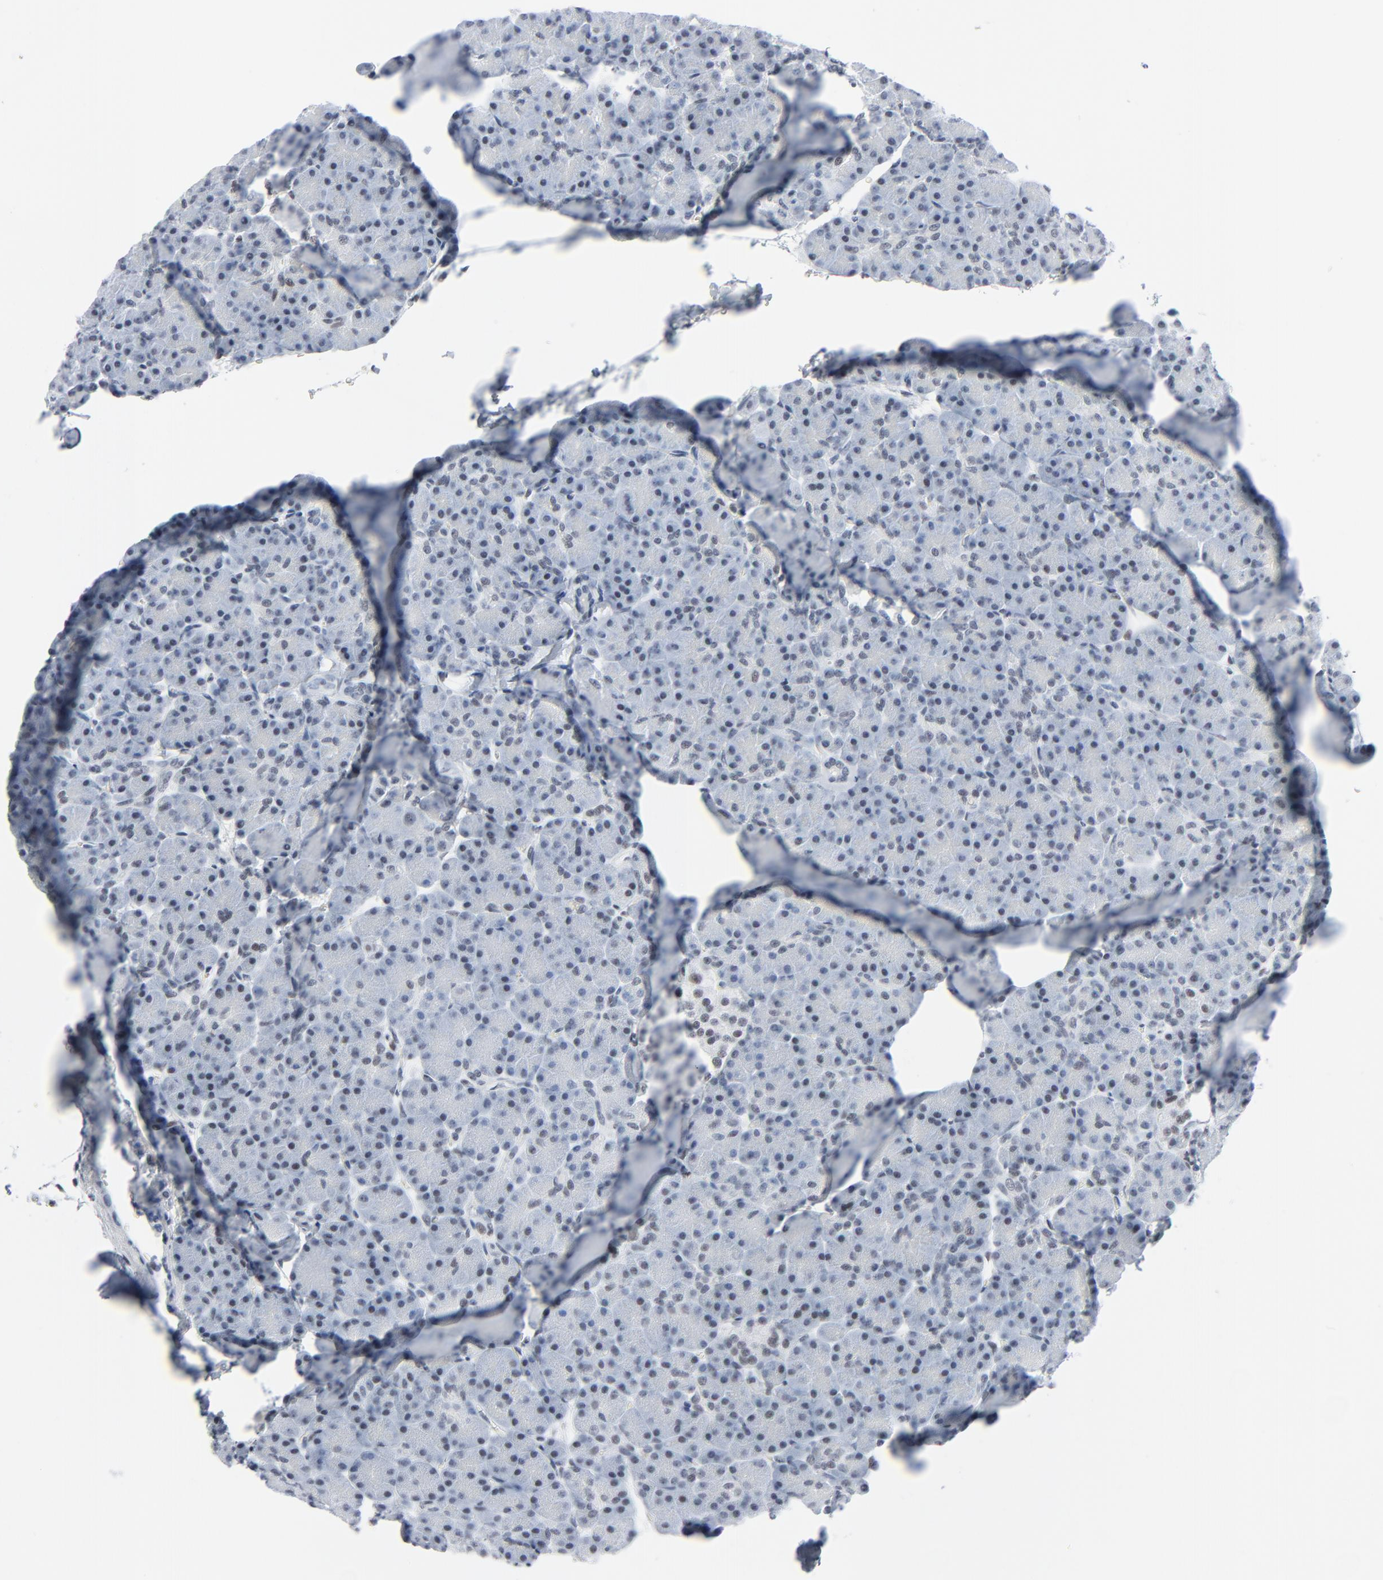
{"staining": {"intensity": "weak", "quantity": "25%-75%", "location": "nuclear"}, "tissue": "pancreas", "cell_type": "Exocrine glandular cells", "image_type": "normal", "snomed": [{"axis": "morphology", "description": "Normal tissue, NOS"}, {"axis": "topography", "description": "Pancreas"}], "caption": "Exocrine glandular cells exhibit low levels of weak nuclear positivity in about 25%-75% of cells in unremarkable pancreas.", "gene": "SIRT1", "patient": {"sex": "female", "age": 43}}